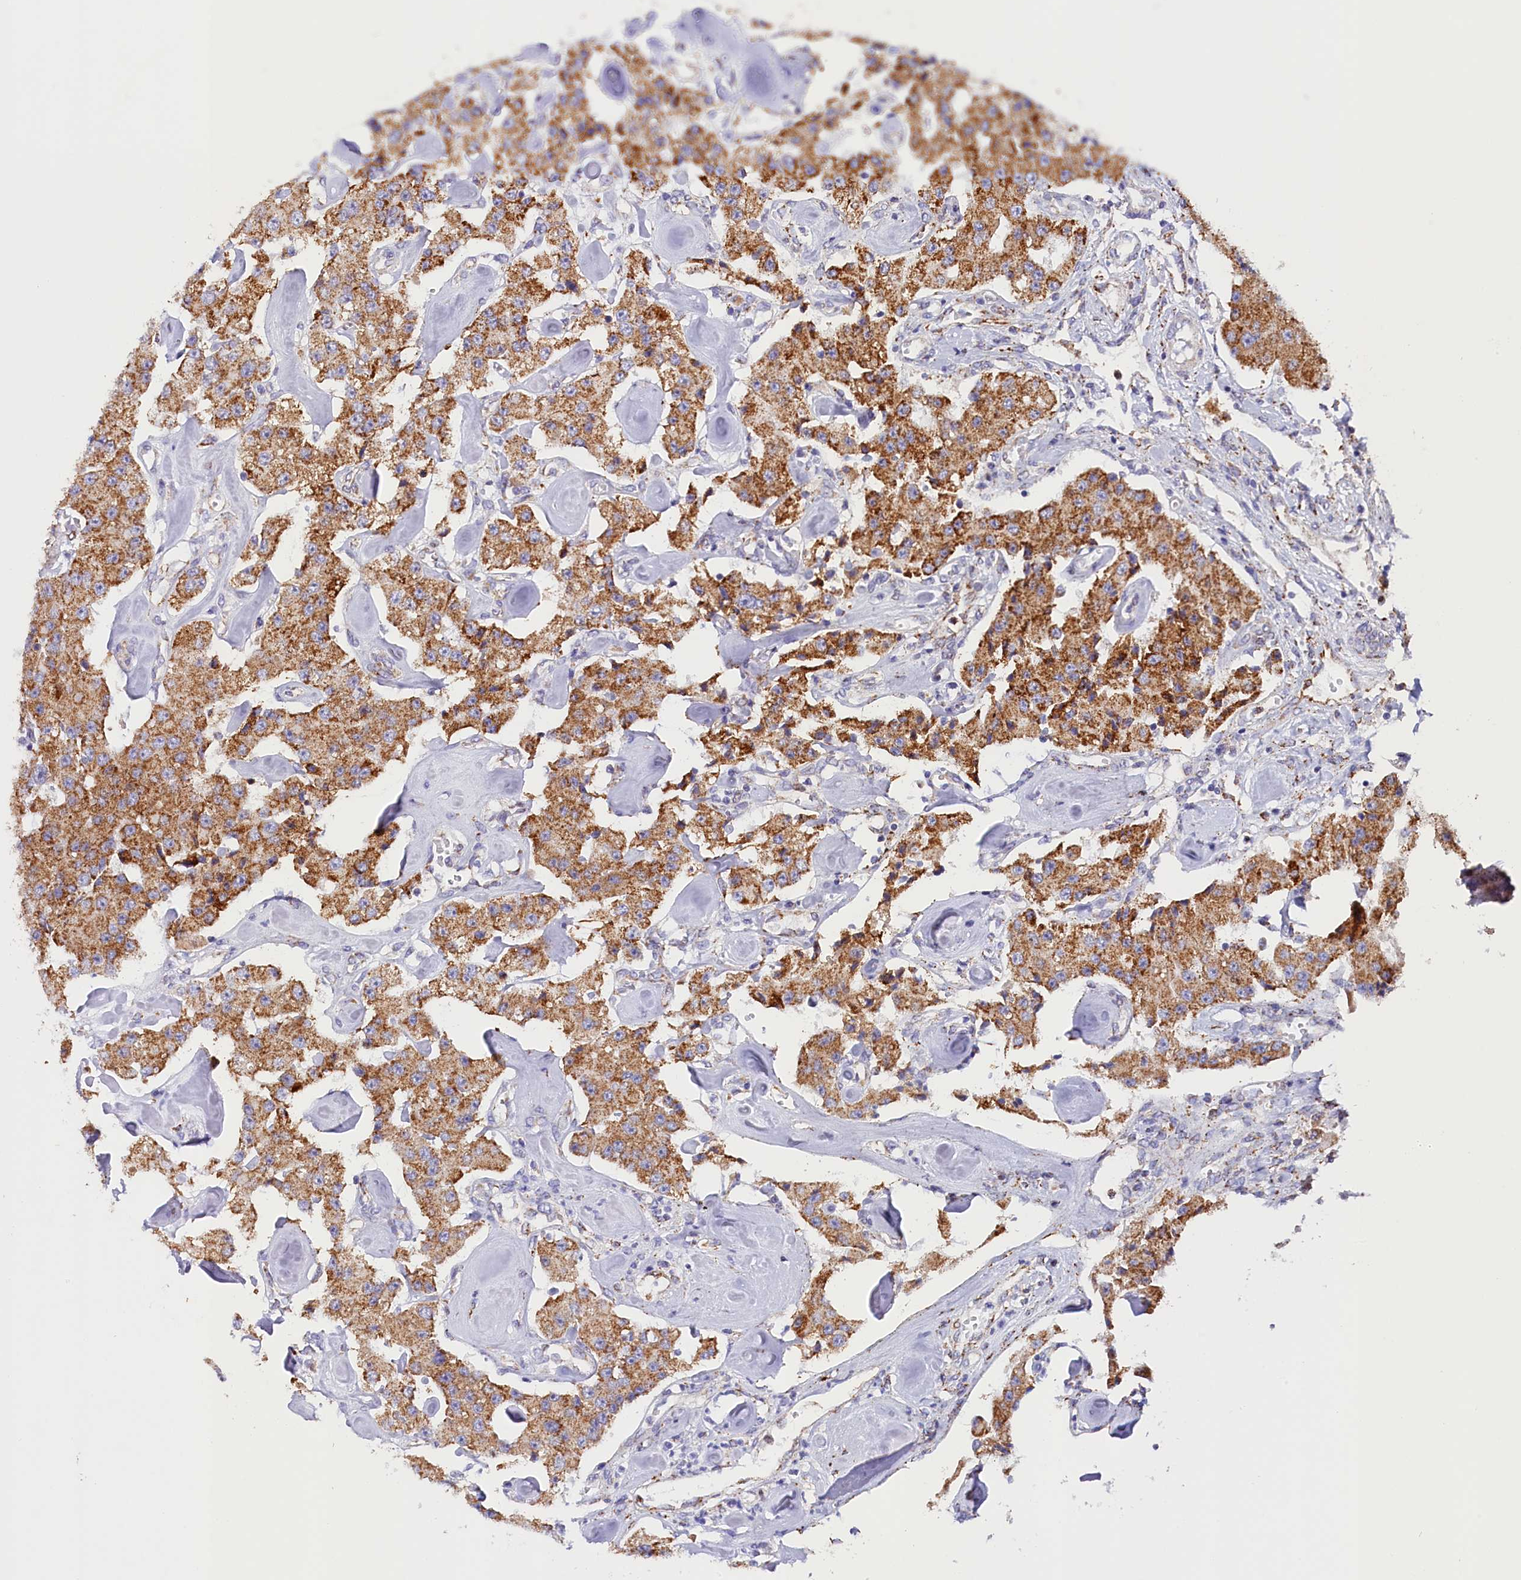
{"staining": {"intensity": "moderate", "quantity": ">75%", "location": "cytoplasmic/membranous"}, "tissue": "carcinoid", "cell_type": "Tumor cells", "image_type": "cancer", "snomed": [{"axis": "morphology", "description": "Carcinoid, malignant, NOS"}, {"axis": "topography", "description": "Pancreas"}], "caption": "Brown immunohistochemical staining in malignant carcinoid exhibits moderate cytoplasmic/membranous positivity in about >75% of tumor cells. The staining was performed using DAB (3,3'-diaminobenzidine), with brown indicating positive protein expression. Nuclei are stained blue with hematoxylin.", "gene": "AKTIP", "patient": {"sex": "male", "age": 41}}